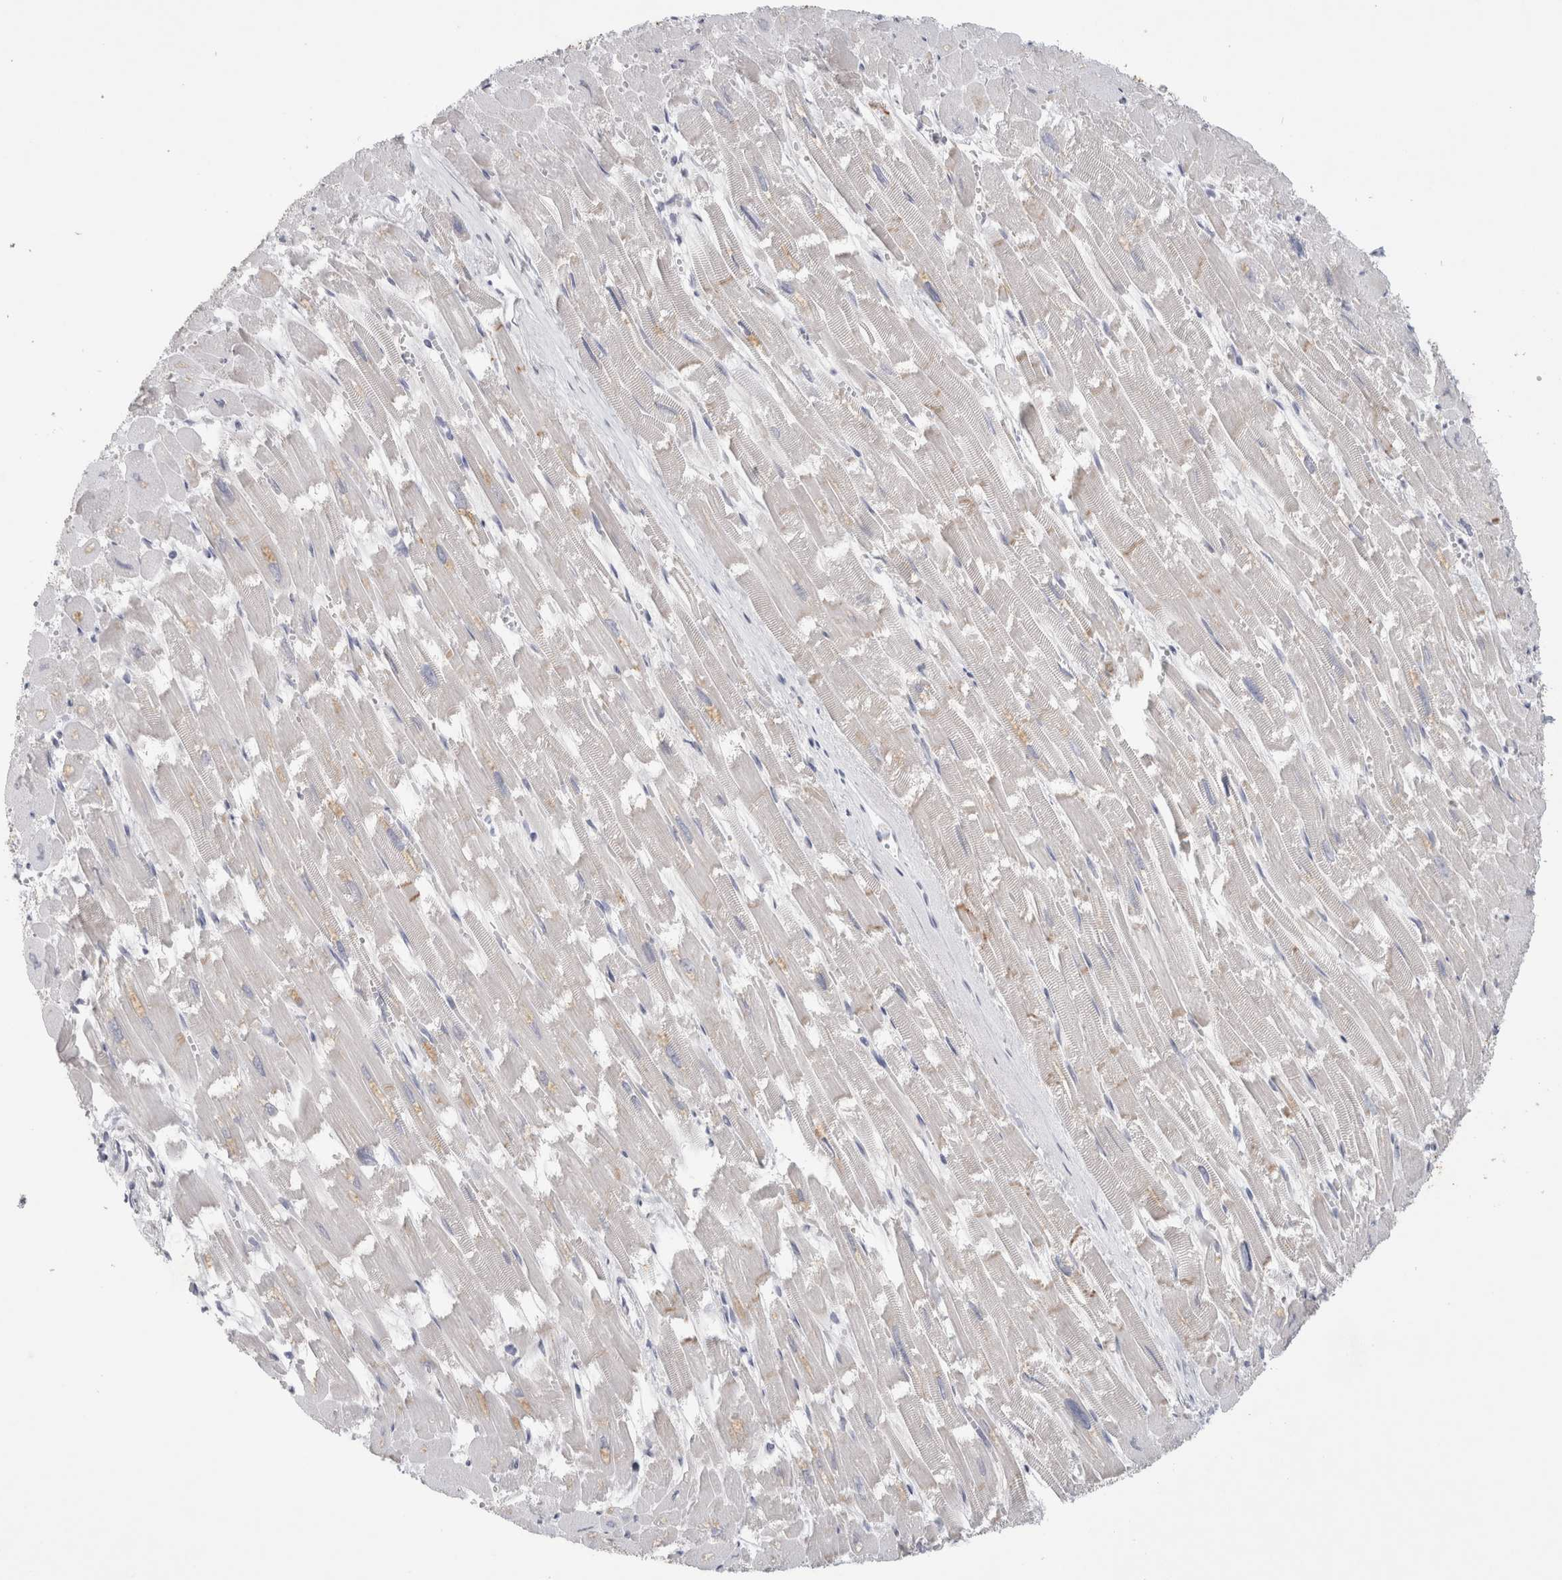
{"staining": {"intensity": "moderate", "quantity": "<25%", "location": "cytoplasmic/membranous"}, "tissue": "heart muscle", "cell_type": "Cardiomyocytes", "image_type": "normal", "snomed": [{"axis": "morphology", "description": "Normal tissue, NOS"}, {"axis": "topography", "description": "Heart"}], "caption": "Heart muscle stained with immunohistochemistry (IHC) reveals moderate cytoplasmic/membranous staining in about <25% of cardiomyocytes.", "gene": "TONSL", "patient": {"sex": "male", "age": 54}}